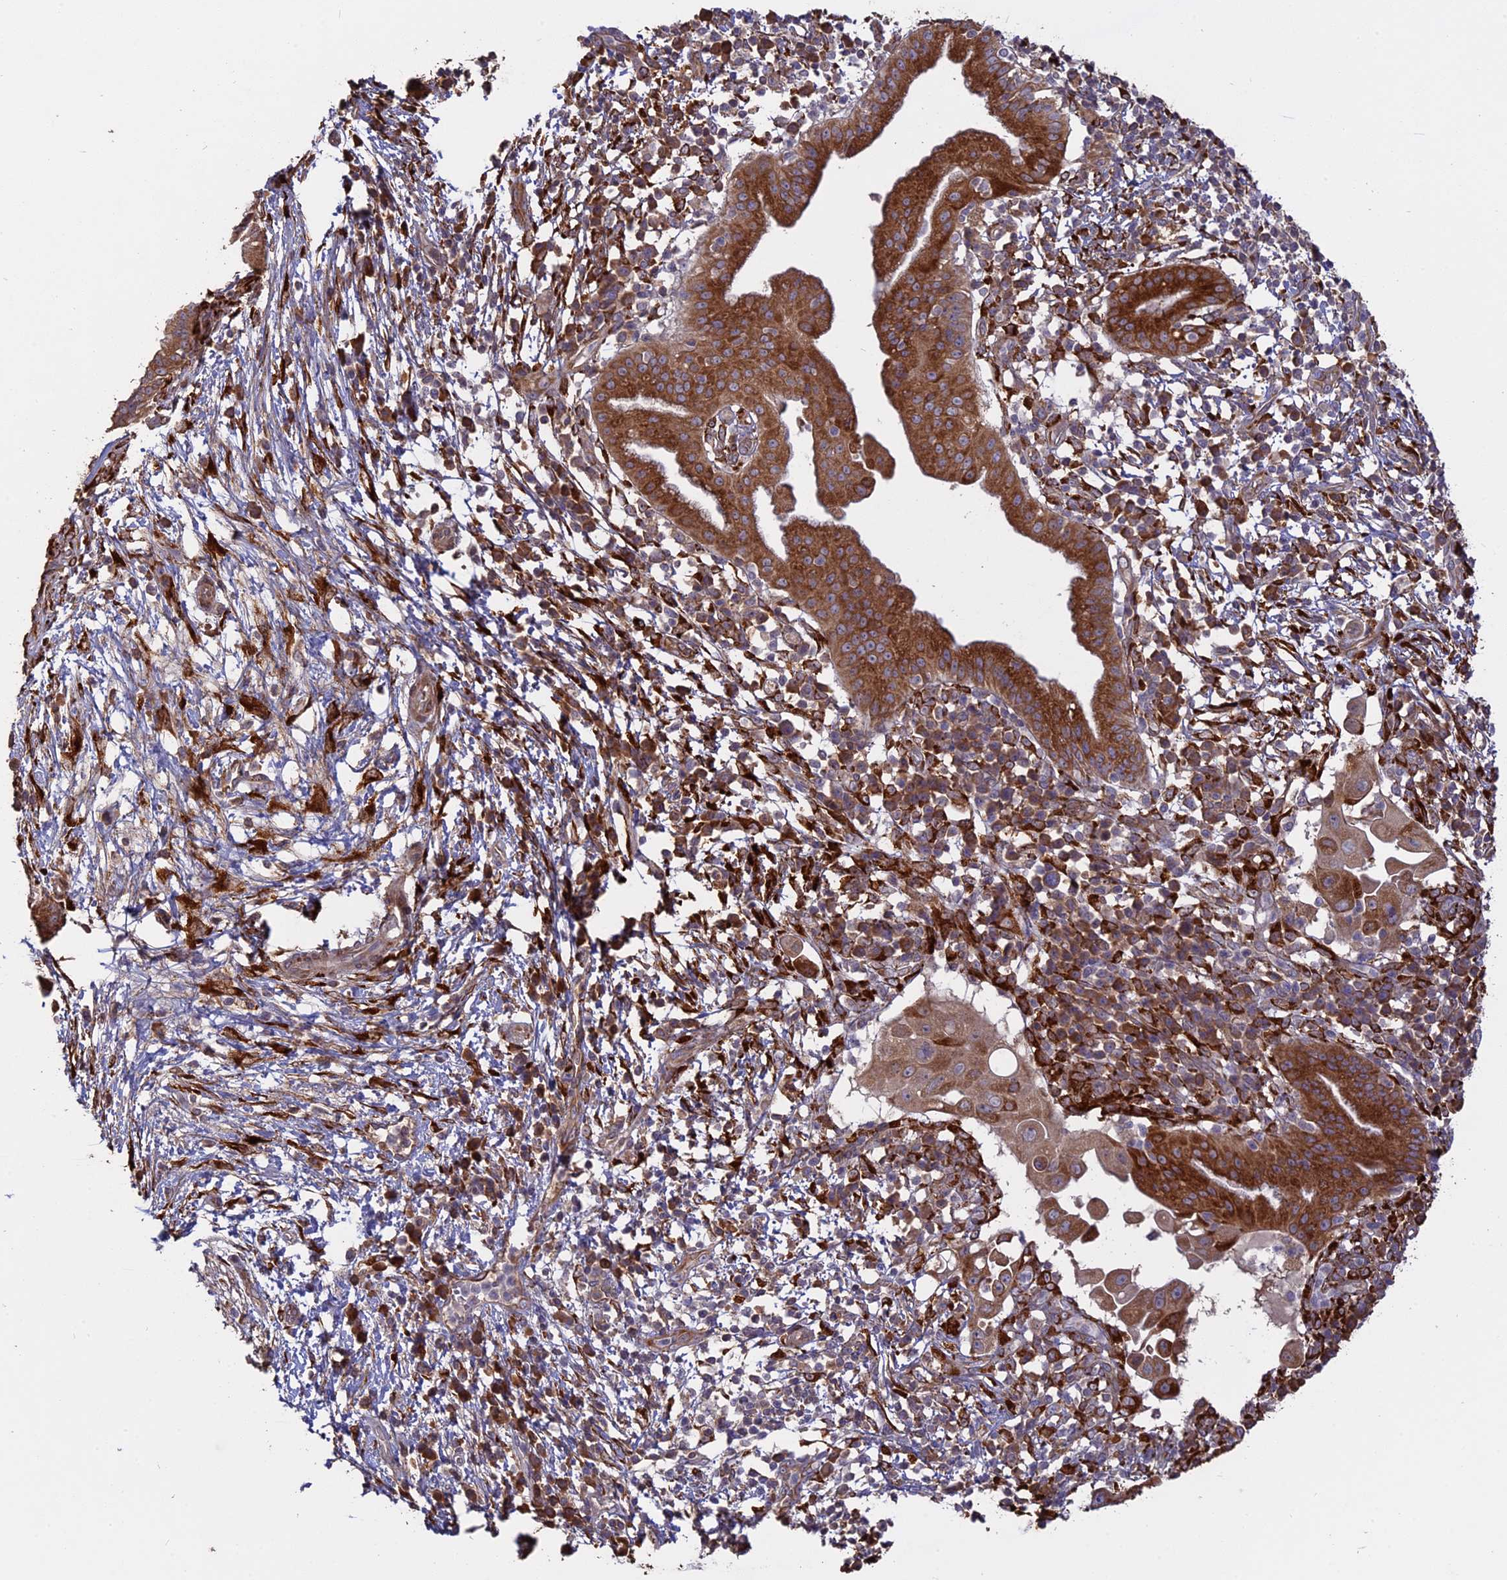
{"staining": {"intensity": "strong", "quantity": ">75%", "location": "cytoplasmic/membranous"}, "tissue": "pancreatic cancer", "cell_type": "Tumor cells", "image_type": "cancer", "snomed": [{"axis": "morphology", "description": "Adenocarcinoma, NOS"}, {"axis": "topography", "description": "Pancreas"}], "caption": "This is an image of IHC staining of pancreatic cancer (adenocarcinoma), which shows strong staining in the cytoplasmic/membranous of tumor cells.", "gene": "PPIC", "patient": {"sex": "male", "age": 68}}